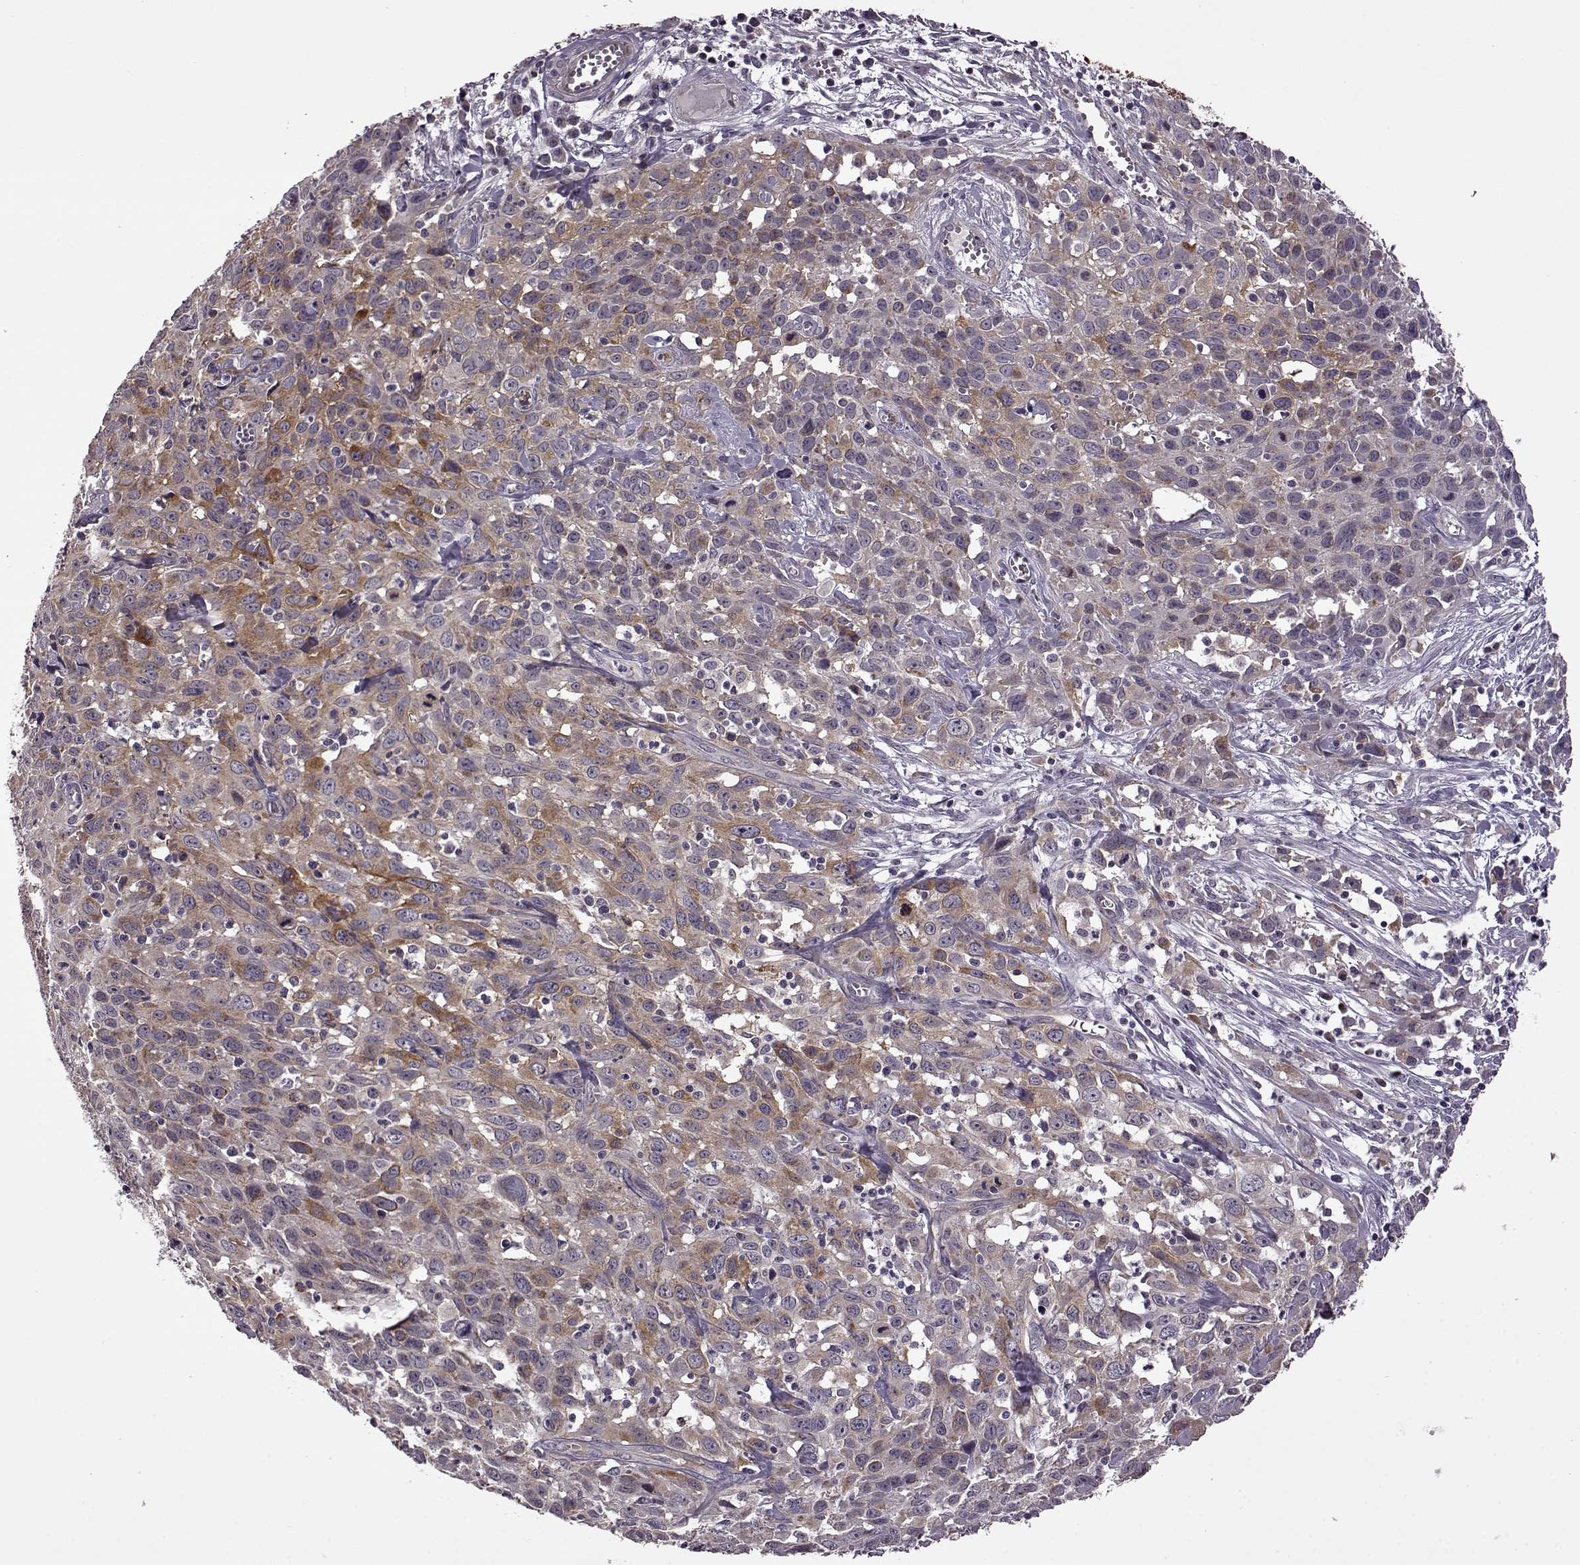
{"staining": {"intensity": "moderate", "quantity": ">75%", "location": "cytoplasmic/membranous"}, "tissue": "cervical cancer", "cell_type": "Tumor cells", "image_type": "cancer", "snomed": [{"axis": "morphology", "description": "Squamous cell carcinoma, NOS"}, {"axis": "topography", "description": "Cervix"}], "caption": "A brown stain labels moderate cytoplasmic/membranous expression of a protein in cervical cancer (squamous cell carcinoma) tumor cells.", "gene": "MTSS1", "patient": {"sex": "female", "age": 38}}